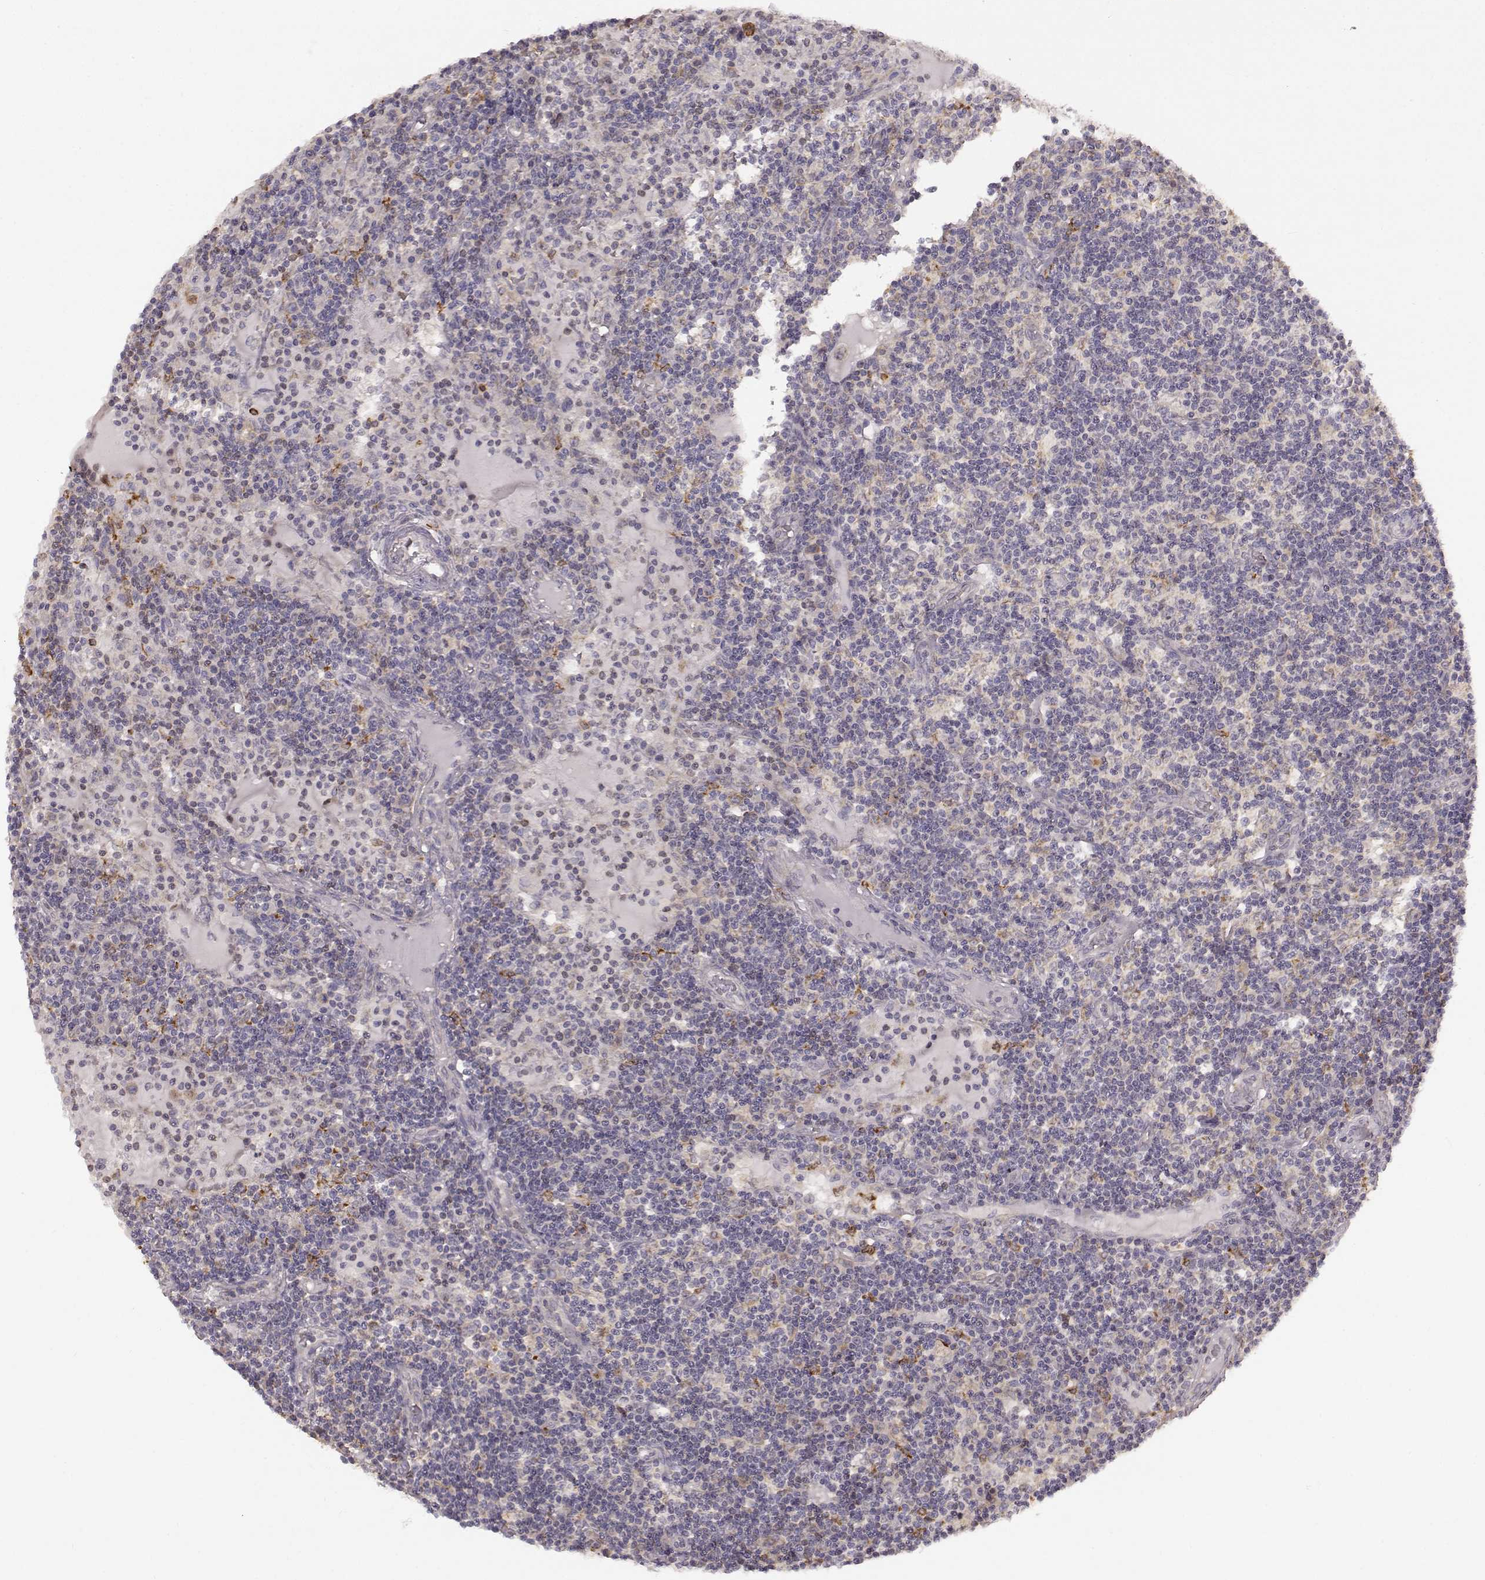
{"staining": {"intensity": "moderate", "quantity": "<25%", "location": "cytoplasmic/membranous"}, "tissue": "lymph node", "cell_type": "Non-germinal center cells", "image_type": "normal", "snomed": [{"axis": "morphology", "description": "Normal tissue, NOS"}, {"axis": "topography", "description": "Lymph node"}], "caption": "Human lymph node stained for a protein (brown) reveals moderate cytoplasmic/membranous positive positivity in approximately <25% of non-germinal center cells.", "gene": "SPAG17", "patient": {"sex": "female", "age": 72}}